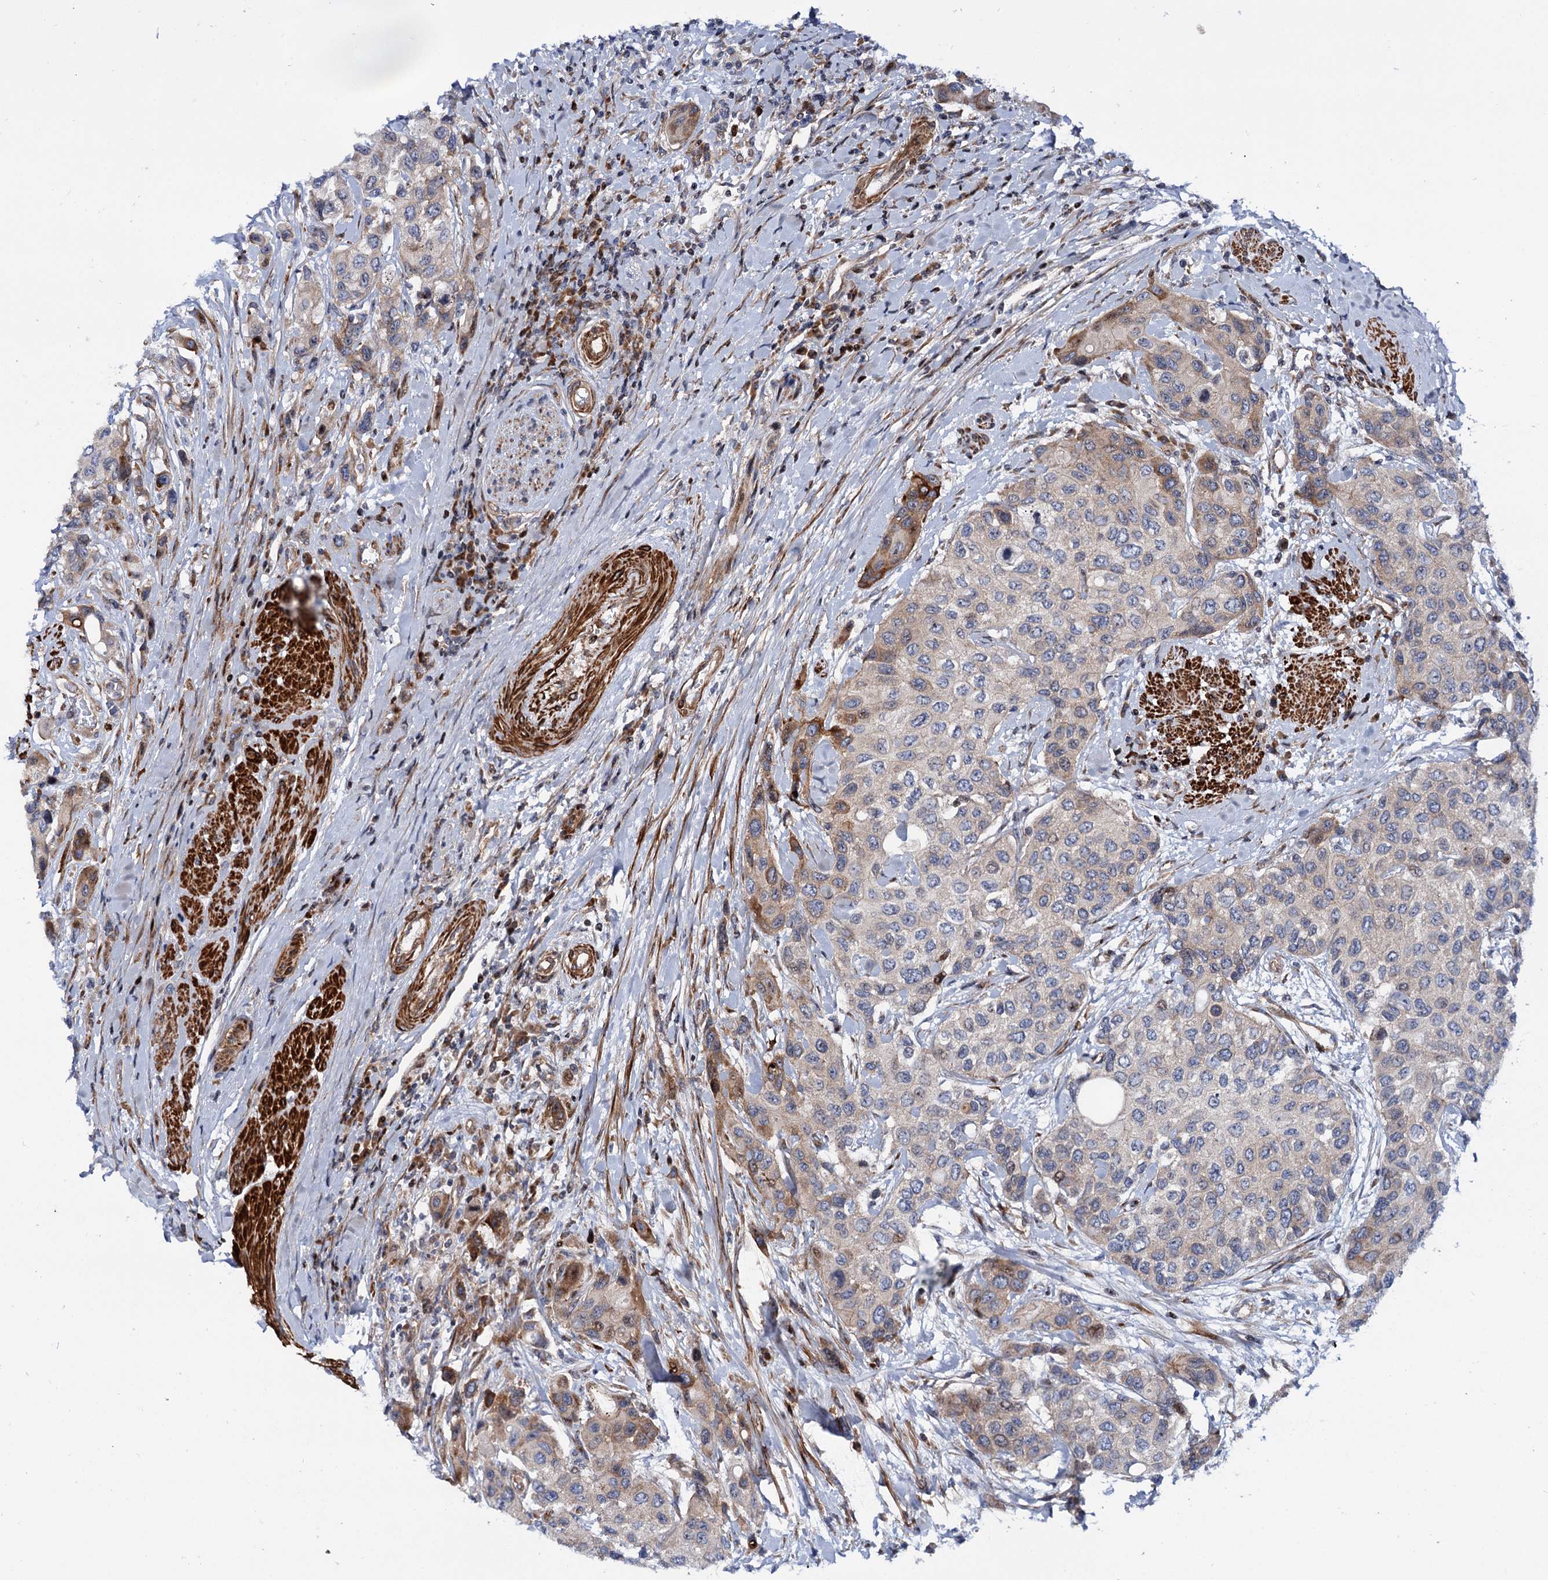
{"staining": {"intensity": "moderate", "quantity": "<25%", "location": "cytoplasmic/membranous"}, "tissue": "urothelial cancer", "cell_type": "Tumor cells", "image_type": "cancer", "snomed": [{"axis": "morphology", "description": "Normal tissue, NOS"}, {"axis": "morphology", "description": "Urothelial carcinoma, High grade"}, {"axis": "topography", "description": "Vascular tissue"}, {"axis": "topography", "description": "Urinary bladder"}], "caption": "Immunohistochemistry (IHC) of human high-grade urothelial carcinoma demonstrates low levels of moderate cytoplasmic/membranous expression in about <25% of tumor cells.", "gene": "THAP9", "patient": {"sex": "female", "age": 56}}